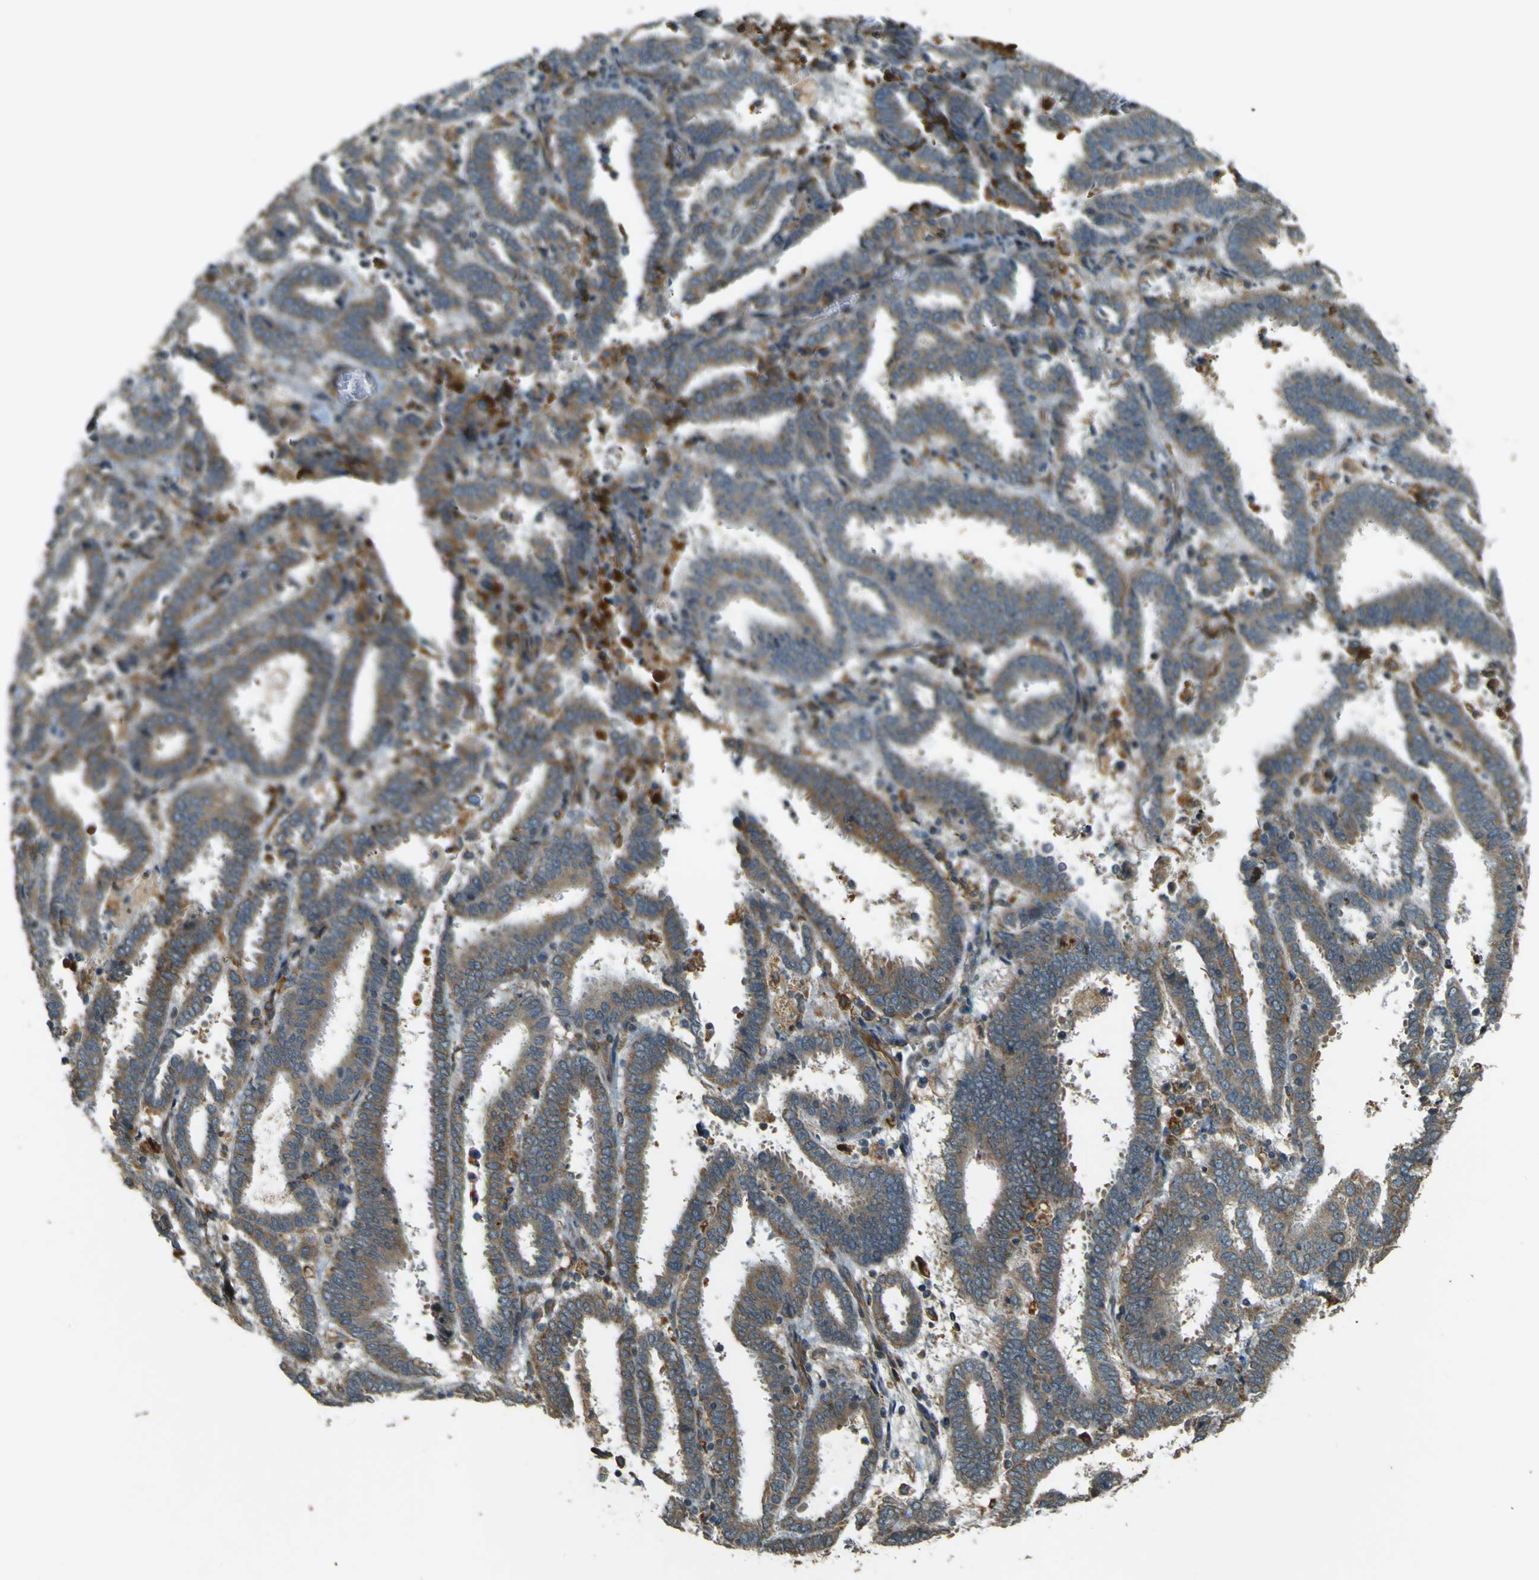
{"staining": {"intensity": "weak", "quantity": ">75%", "location": "cytoplasmic/membranous"}, "tissue": "endometrial cancer", "cell_type": "Tumor cells", "image_type": "cancer", "snomed": [{"axis": "morphology", "description": "Adenocarcinoma, NOS"}, {"axis": "topography", "description": "Uterus"}], "caption": "Immunohistochemistry (IHC) (DAB (3,3'-diaminobenzidine)) staining of human endometrial adenocarcinoma shows weak cytoplasmic/membranous protein positivity in approximately >75% of tumor cells.", "gene": "LPCAT1", "patient": {"sex": "female", "age": 83}}